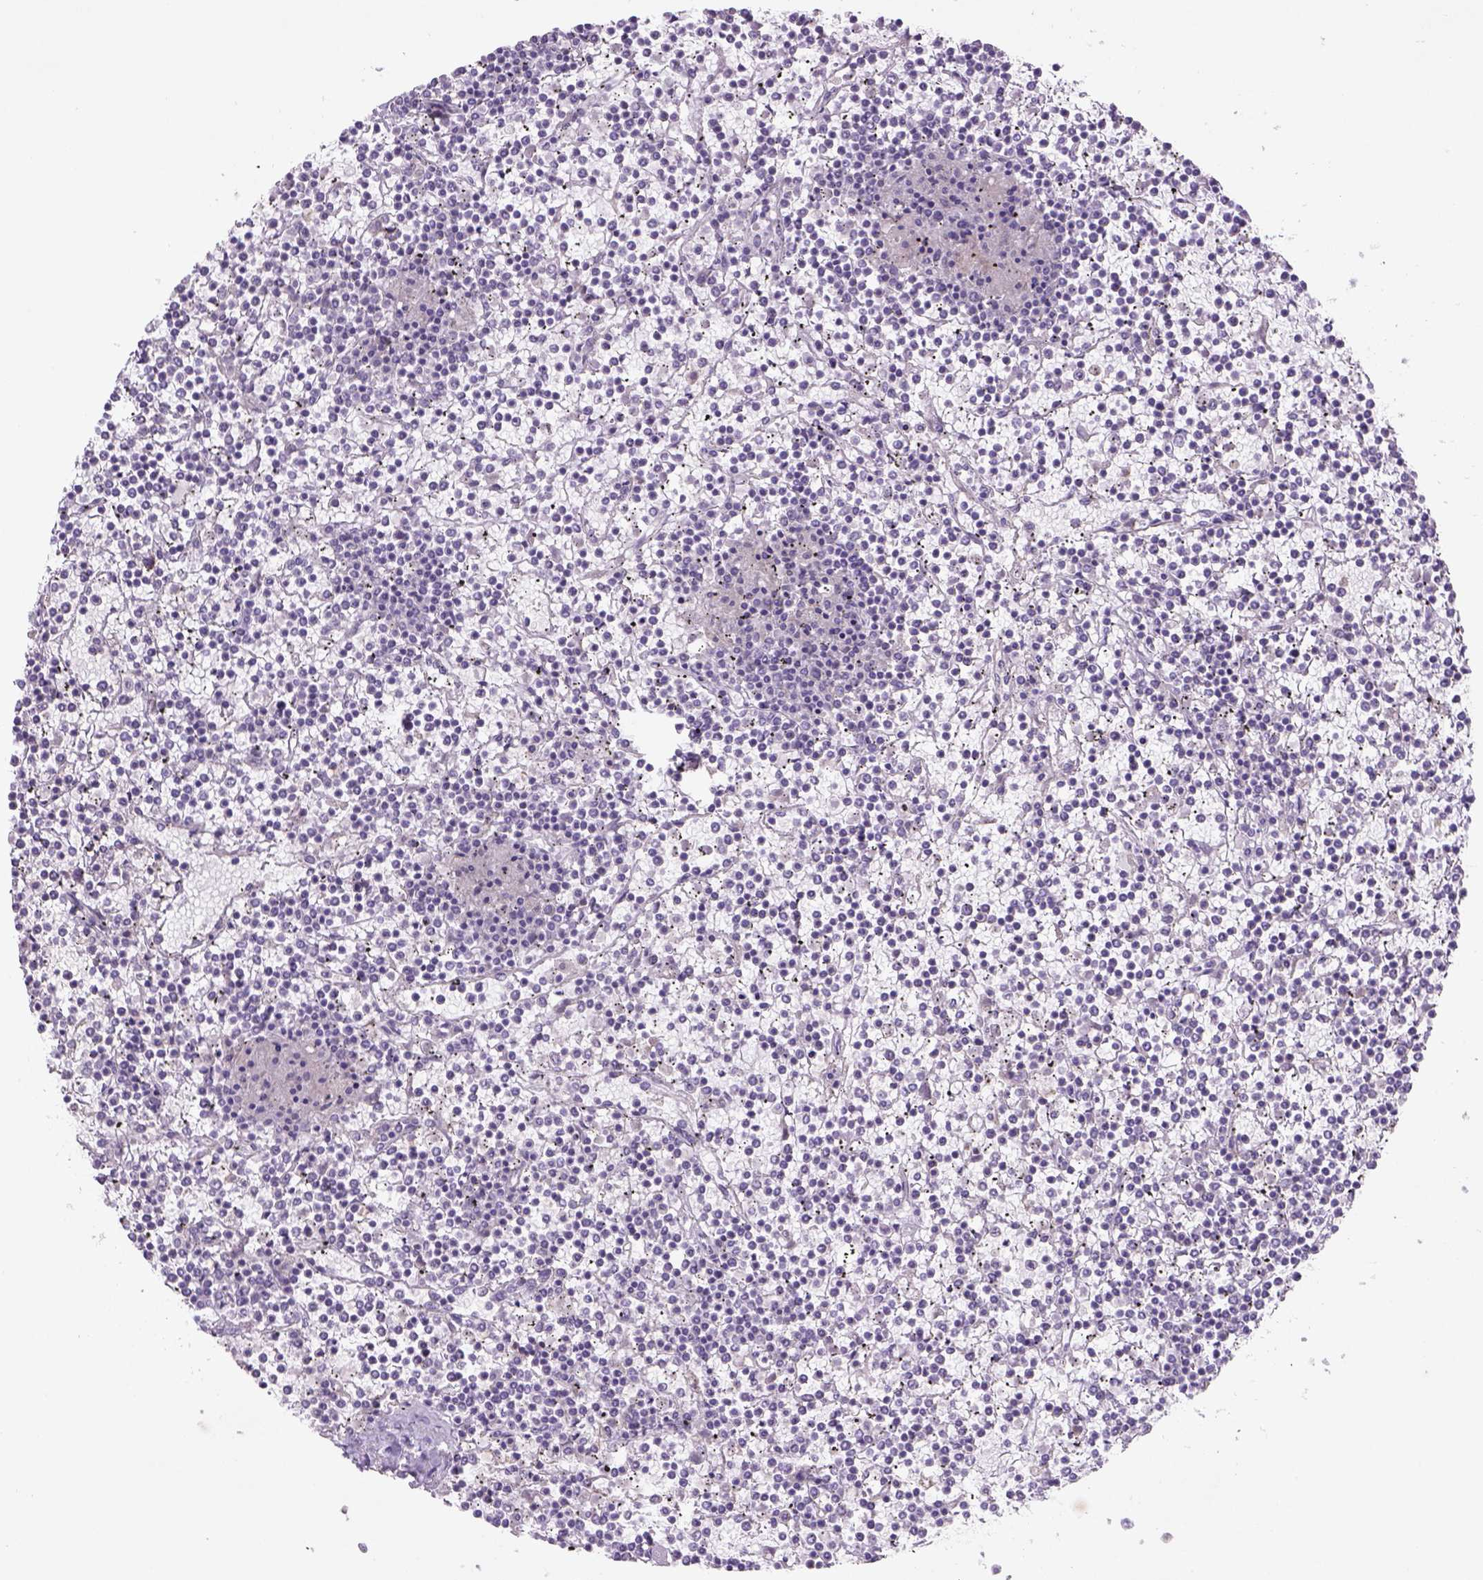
{"staining": {"intensity": "negative", "quantity": "none", "location": "none"}, "tissue": "lymphoma", "cell_type": "Tumor cells", "image_type": "cancer", "snomed": [{"axis": "morphology", "description": "Malignant lymphoma, non-Hodgkin's type, Low grade"}, {"axis": "topography", "description": "Spleen"}], "caption": "Immunohistochemistry (IHC) image of neoplastic tissue: human malignant lymphoma, non-Hodgkin's type (low-grade) stained with DAB displays no significant protein positivity in tumor cells.", "gene": "NAALAD2", "patient": {"sex": "female", "age": 19}}